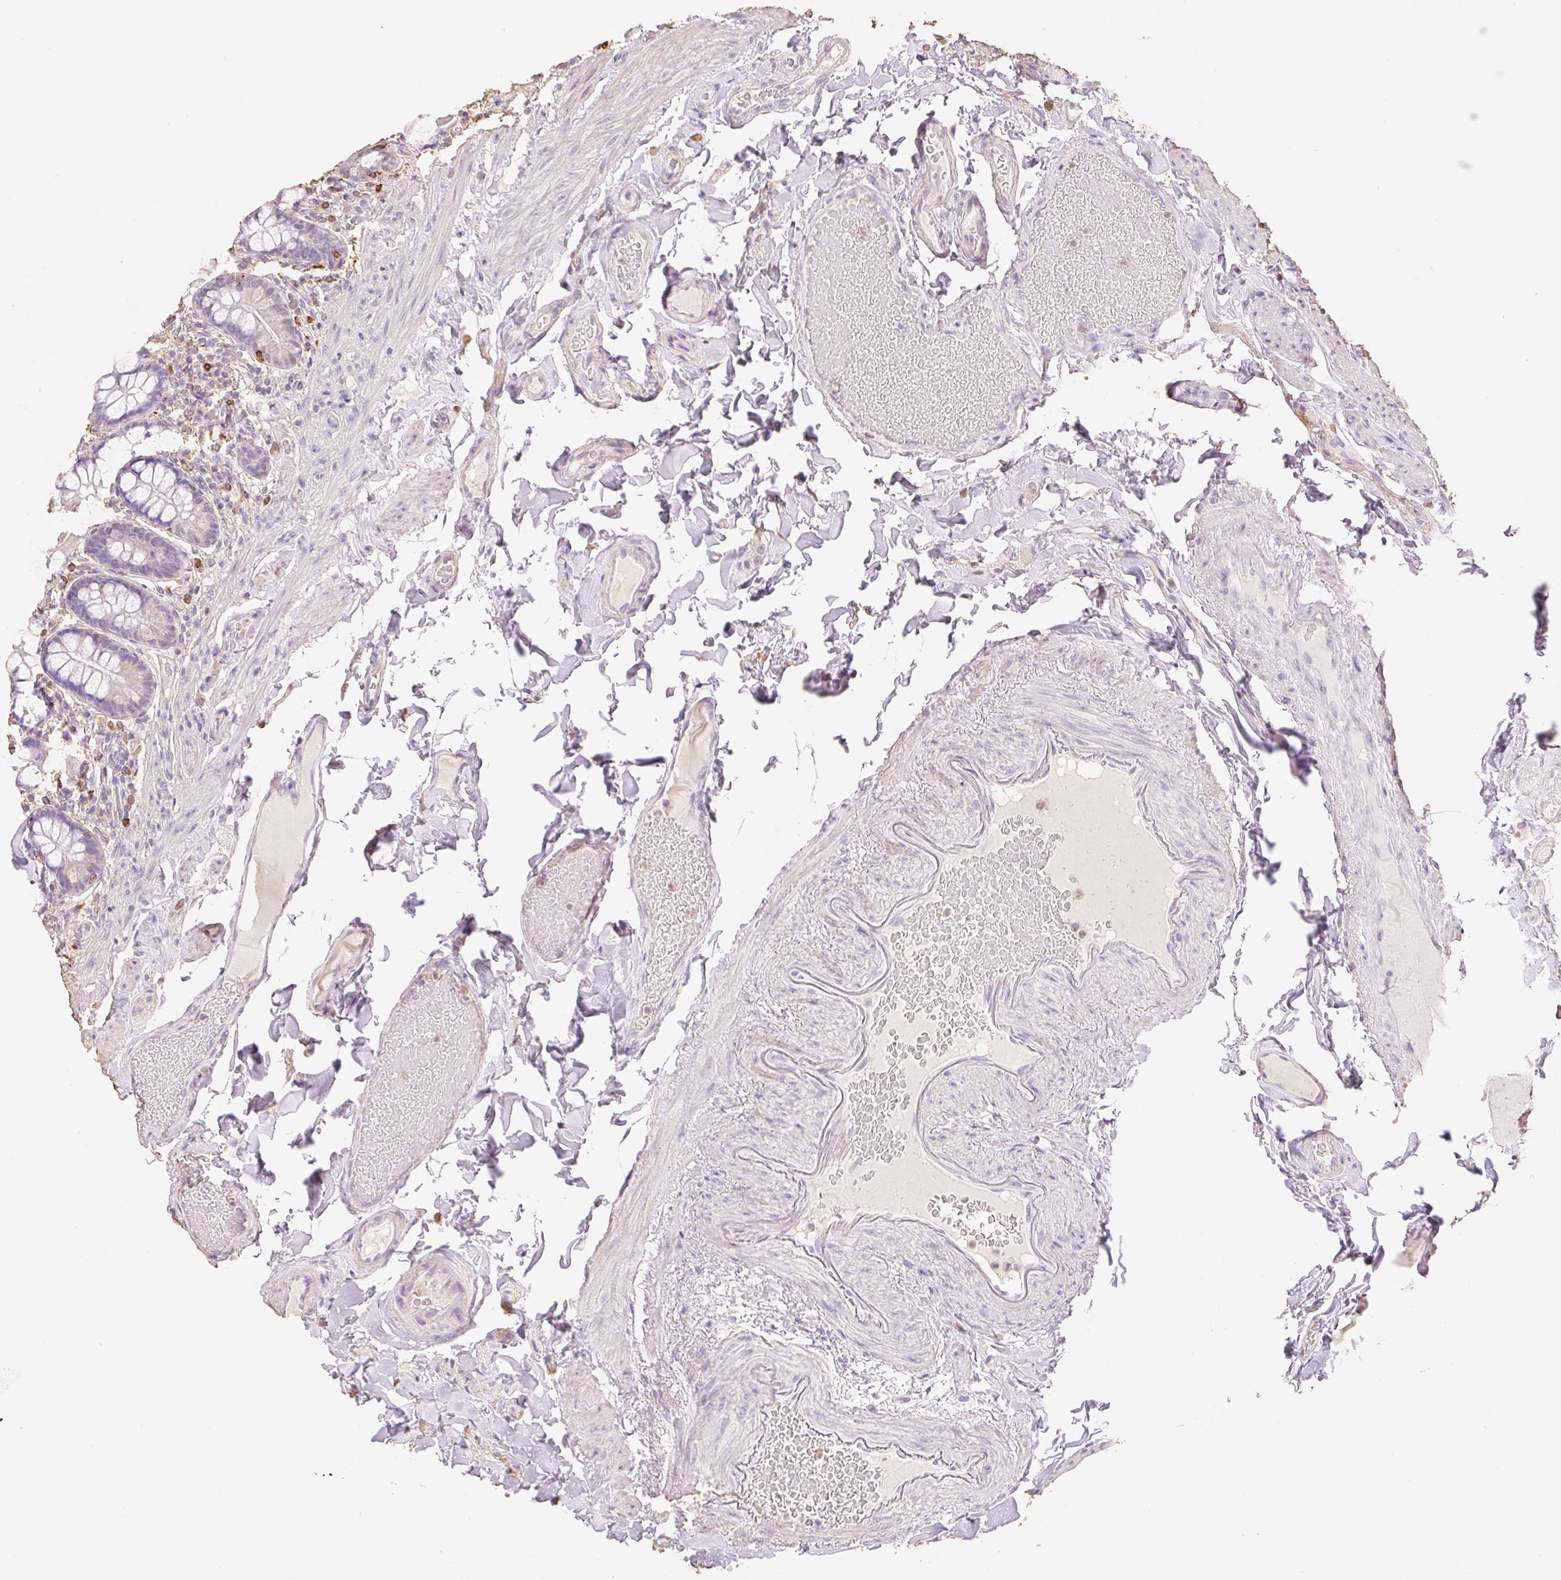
{"staining": {"intensity": "negative", "quantity": "none", "location": "none"}, "tissue": "small intestine", "cell_type": "Glandular cells", "image_type": "normal", "snomed": [{"axis": "morphology", "description": "Normal tissue, NOS"}, {"axis": "topography", "description": "Small intestine"}], "caption": "The immunohistochemistry (IHC) image has no significant staining in glandular cells of small intestine. (Immunohistochemistry (ihc), brightfield microscopy, high magnification).", "gene": "MBOAT7", "patient": {"sex": "male", "age": 70}}